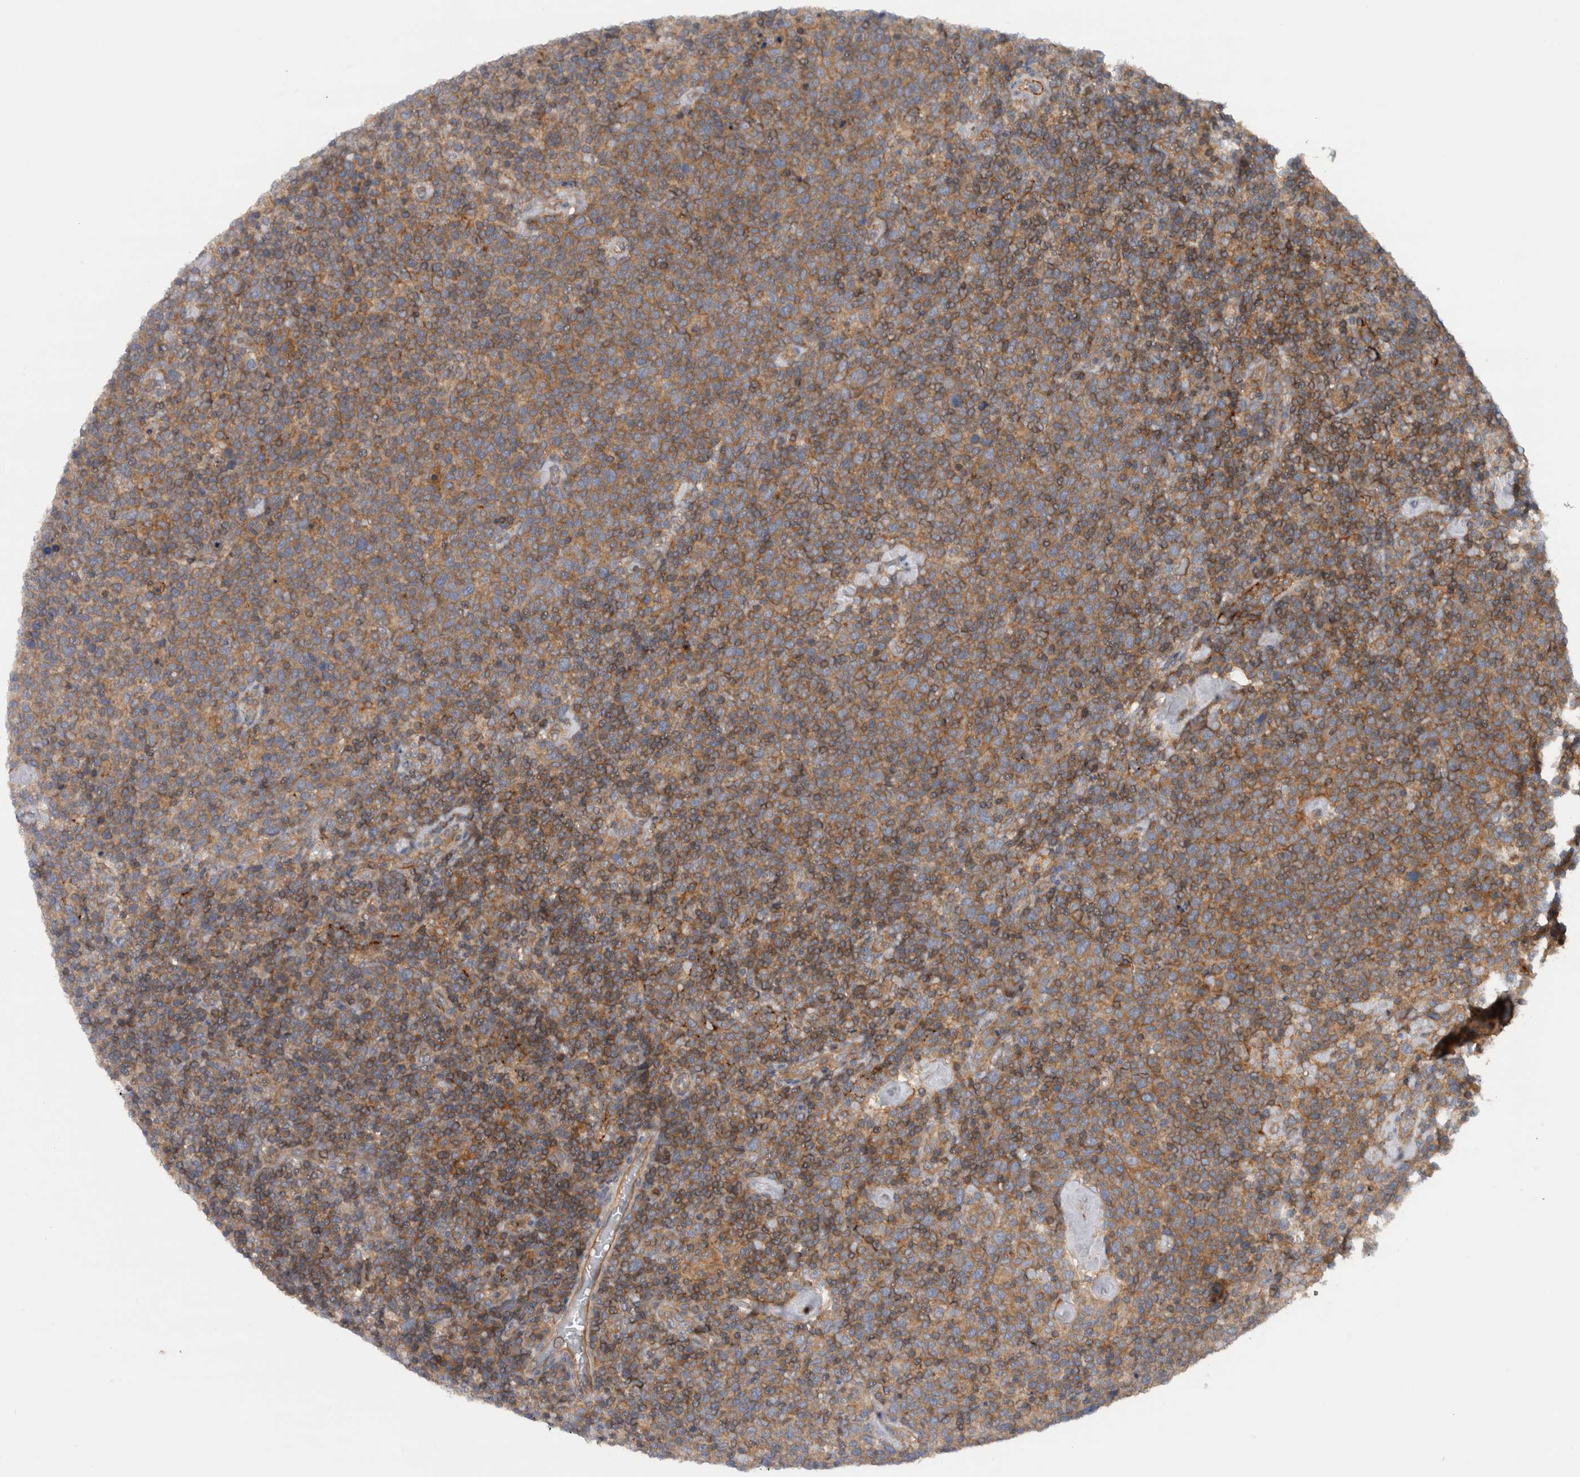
{"staining": {"intensity": "moderate", "quantity": ">75%", "location": "cytoplasmic/membranous"}, "tissue": "lymphoma", "cell_type": "Tumor cells", "image_type": "cancer", "snomed": [{"axis": "morphology", "description": "Malignant lymphoma, non-Hodgkin's type, High grade"}, {"axis": "topography", "description": "Lymph node"}], "caption": "Lymphoma tissue reveals moderate cytoplasmic/membranous positivity in approximately >75% of tumor cells", "gene": "SCARA5", "patient": {"sex": "male", "age": 61}}